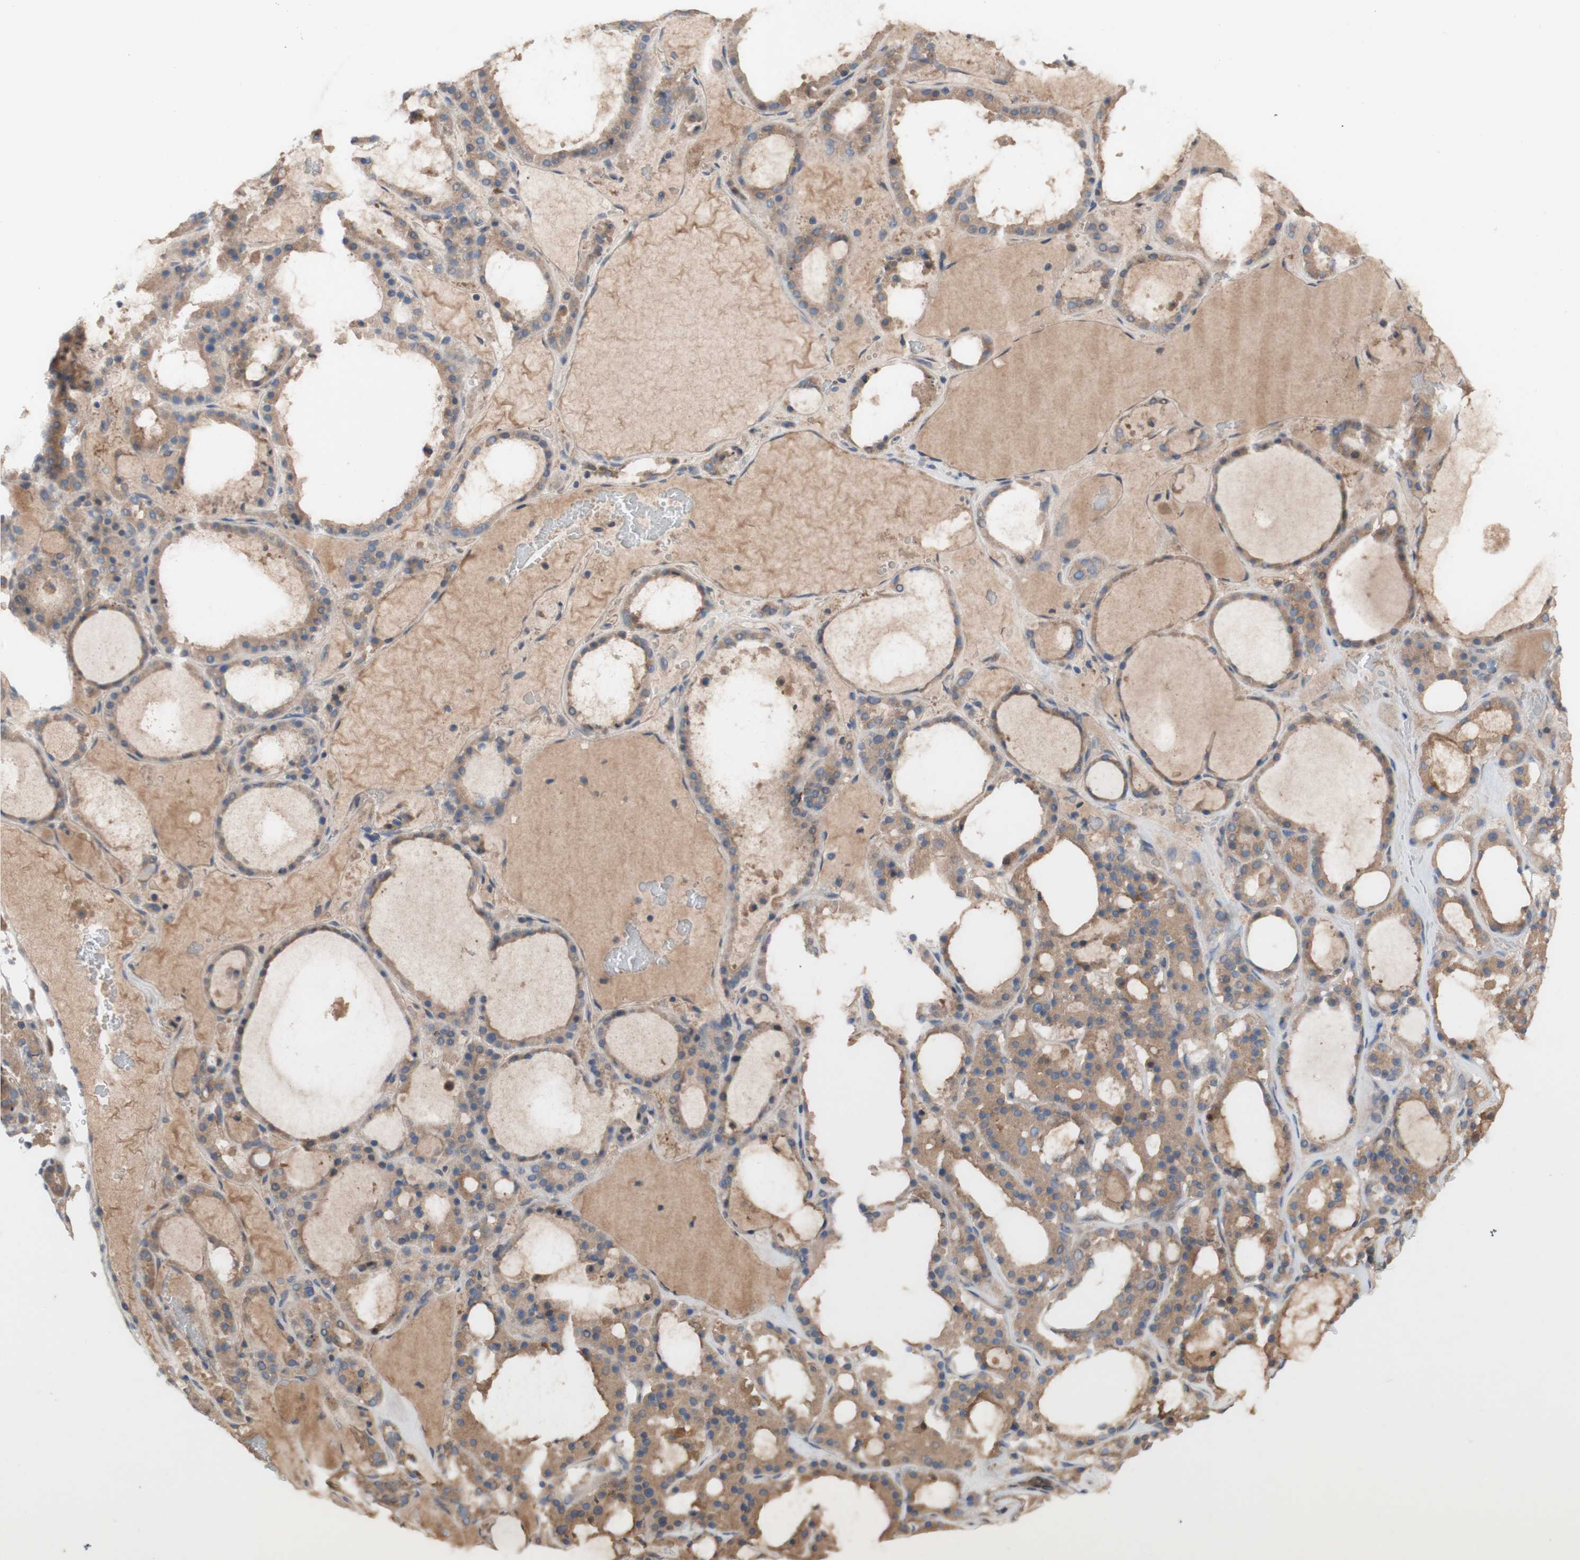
{"staining": {"intensity": "weak", "quantity": ">75%", "location": "cytoplasmic/membranous"}, "tissue": "thyroid gland", "cell_type": "Glandular cells", "image_type": "normal", "snomed": [{"axis": "morphology", "description": "Normal tissue, NOS"}, {"axis": "morphology", "description": "Carcinoma, NOS"}, {"axis": "topography", "description": "Thyroid gland"}], "caption": "A brown stain shows weak cytoplasmic/membranous positivity of a protein in glandular cells of unremarkable human thyroid gland. Using DAB (brown) and hematoxylin (blue) stains, captured at high magnification using brightfield microscopy.", "gene": "PEX2", "patient": {"sex": "female", "age": 86}}